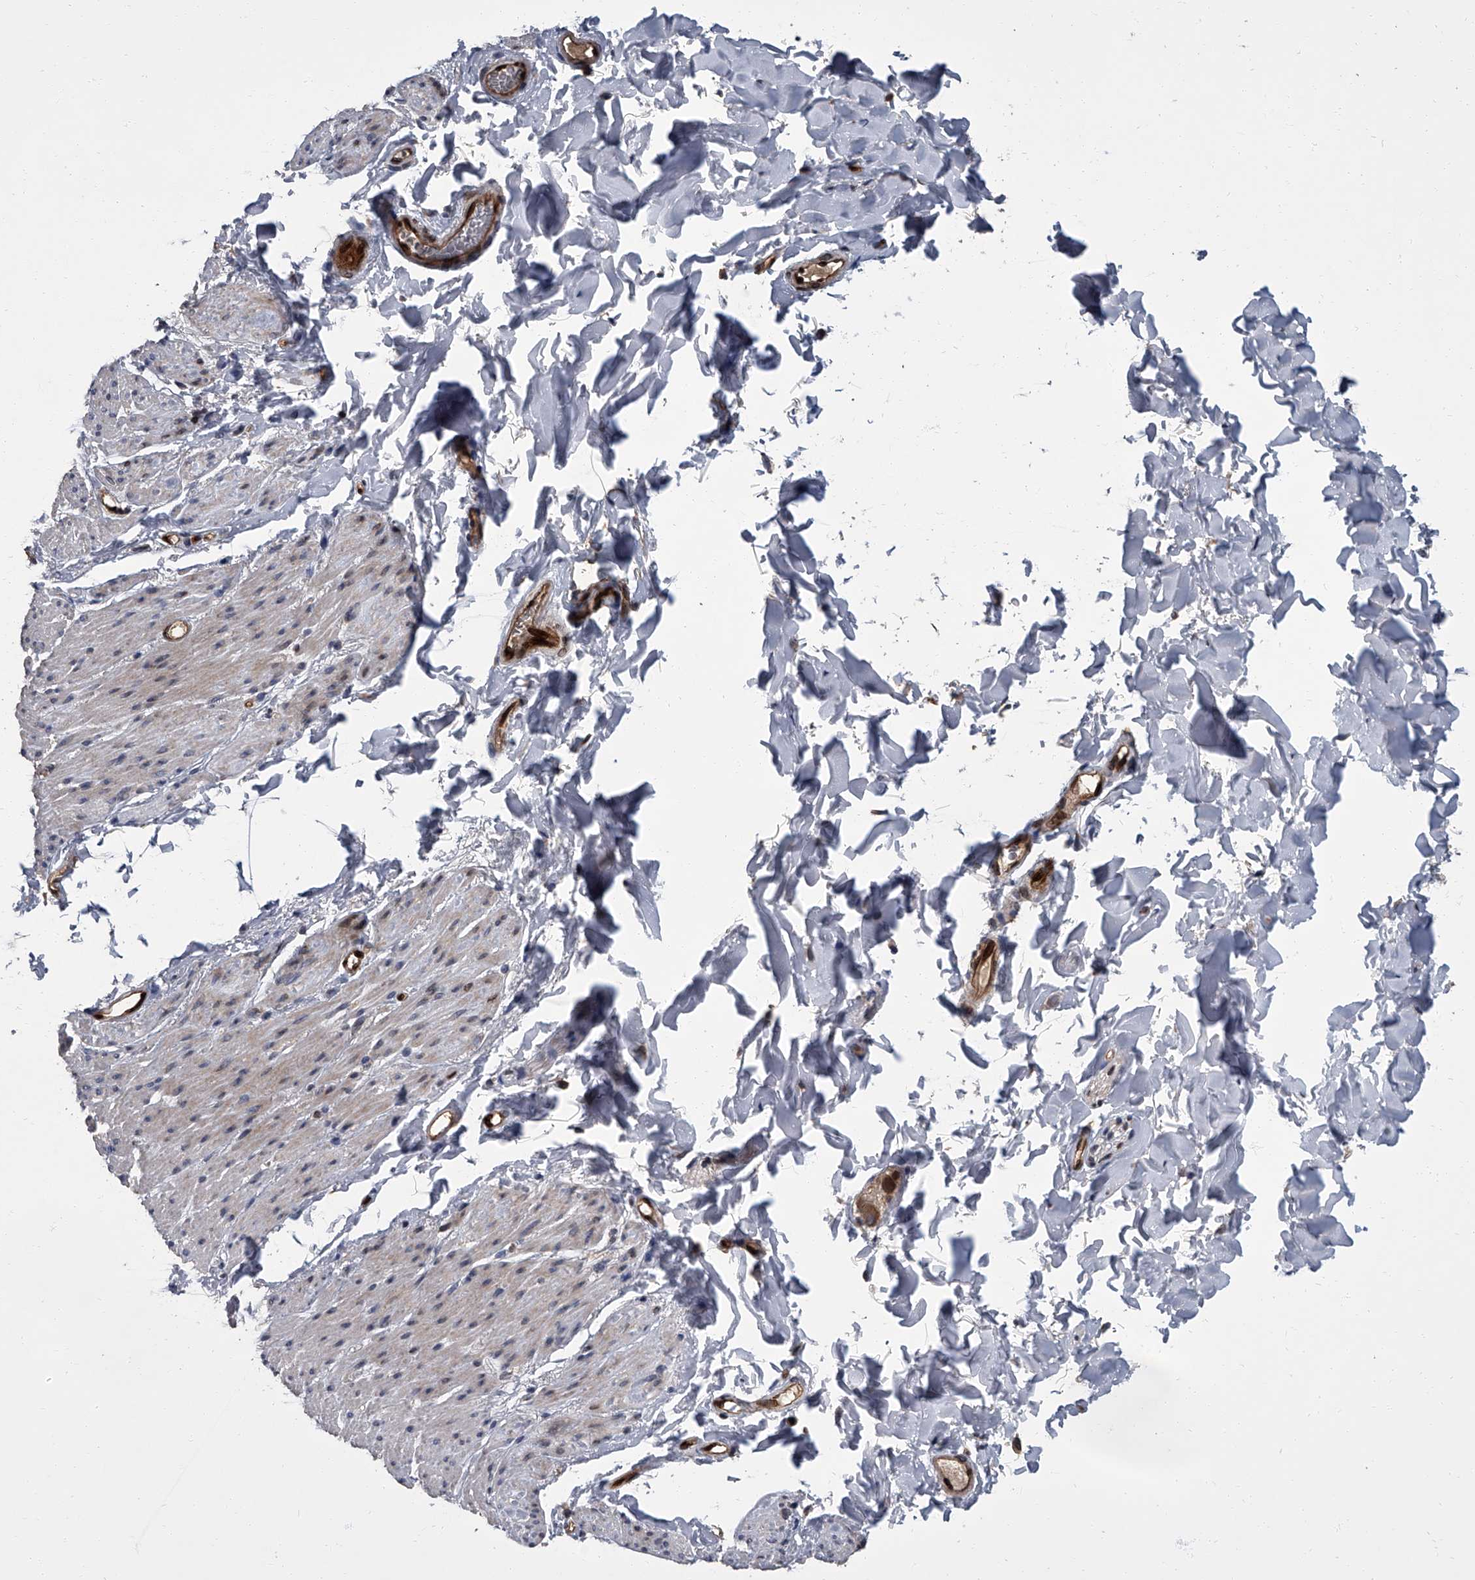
{"staining": {"intensity": "moderate", "quantity": "<25%", "location": "cytoplasmic/membranous"}, "tissue": "smooth muscle", "cell_type": "Smooth muscle cells", "image_type": "normal", "snomed": [{"axis": "morphology", "description": "Normal tissue, NOS"}, {"axis": "topography", "description": "Colon"}, {"axis": "topography", "description": "Peripheral nerve tissue"}], "caption": "High-magnification brightfield microscopy of benign smooth muscle stained with DAB (3,3'-diaminobenzidine) (brown) and counterstained with hematoxylin (blue). smooth muscle cells exhibit moderate cytoplasmic/membranous staining is identified in approximately<25% of cells.", "gene": "LRRC8C", "patient": {"sex": "female", "age": 61}}